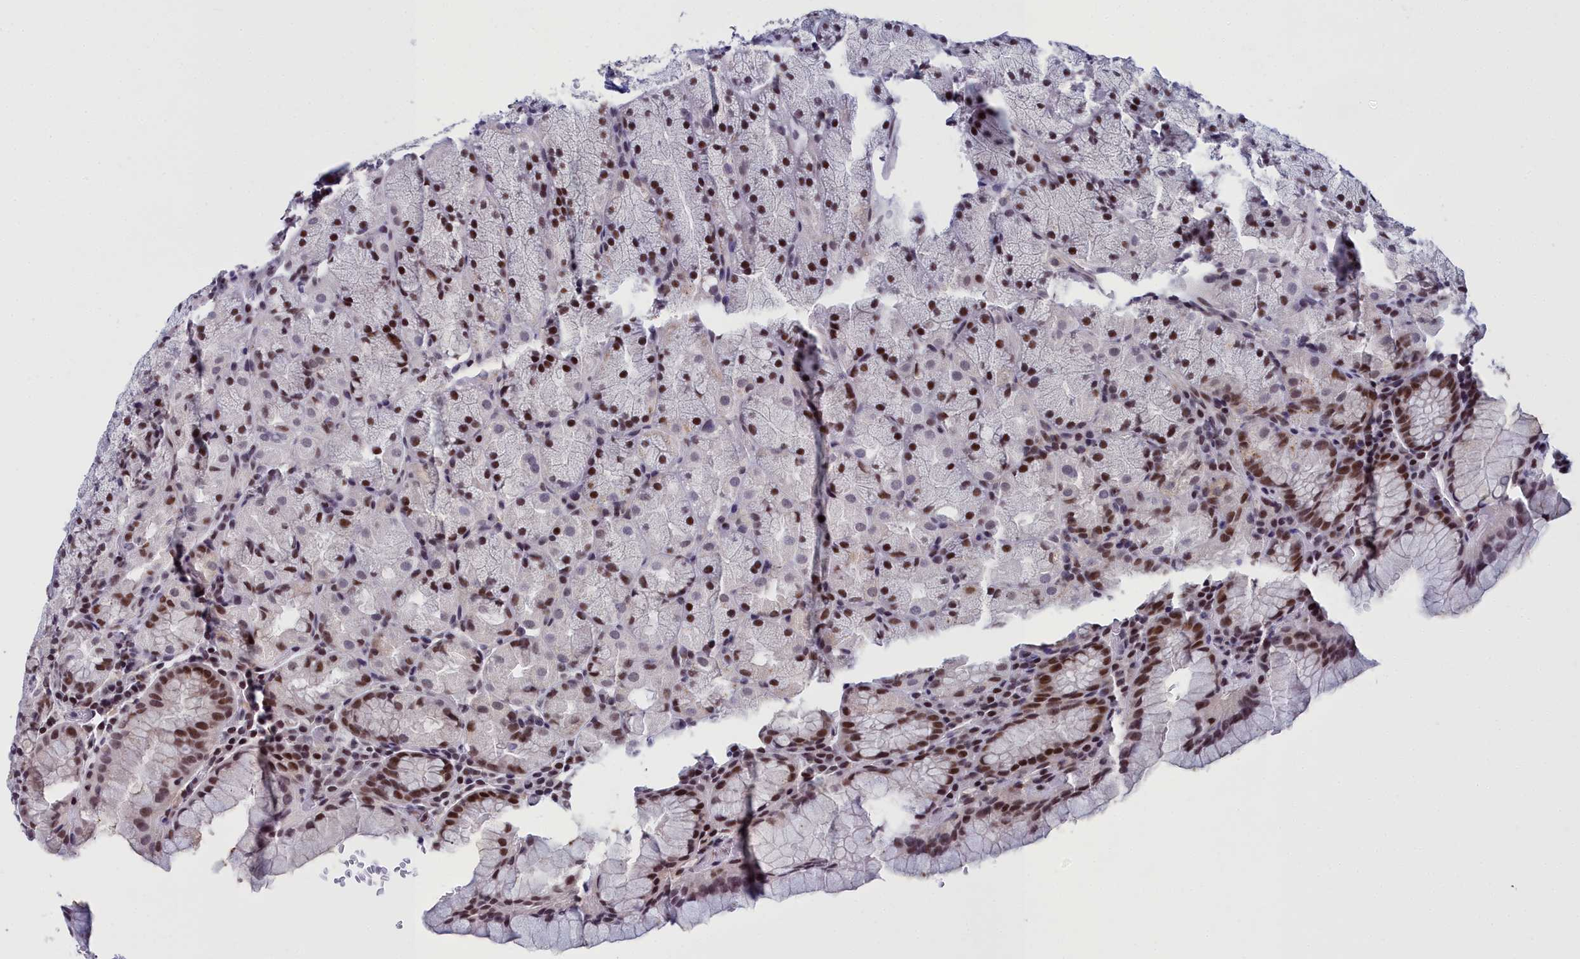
{"staining": {"intensity": "strong", "quantity": "25%-75%", "location": "nuclear"}, "tissue": "stomach", "cell_type": "Glandular cells", "image_type": "normal", "snomed": [{"axis": "morphology", "description": "Normal tissue, NOS"}, {"axis": "topography", "description": "Stomach, upper"}, {"axis": "topography", "description": "Stomach, lower"}], "caption": "A high amount of strong nuclear positivity is present in approximately 25%-75% of glandular cells in benign stomach.", "gene": "CCDC97", "patient": {"sex": "male", "age": 80}}